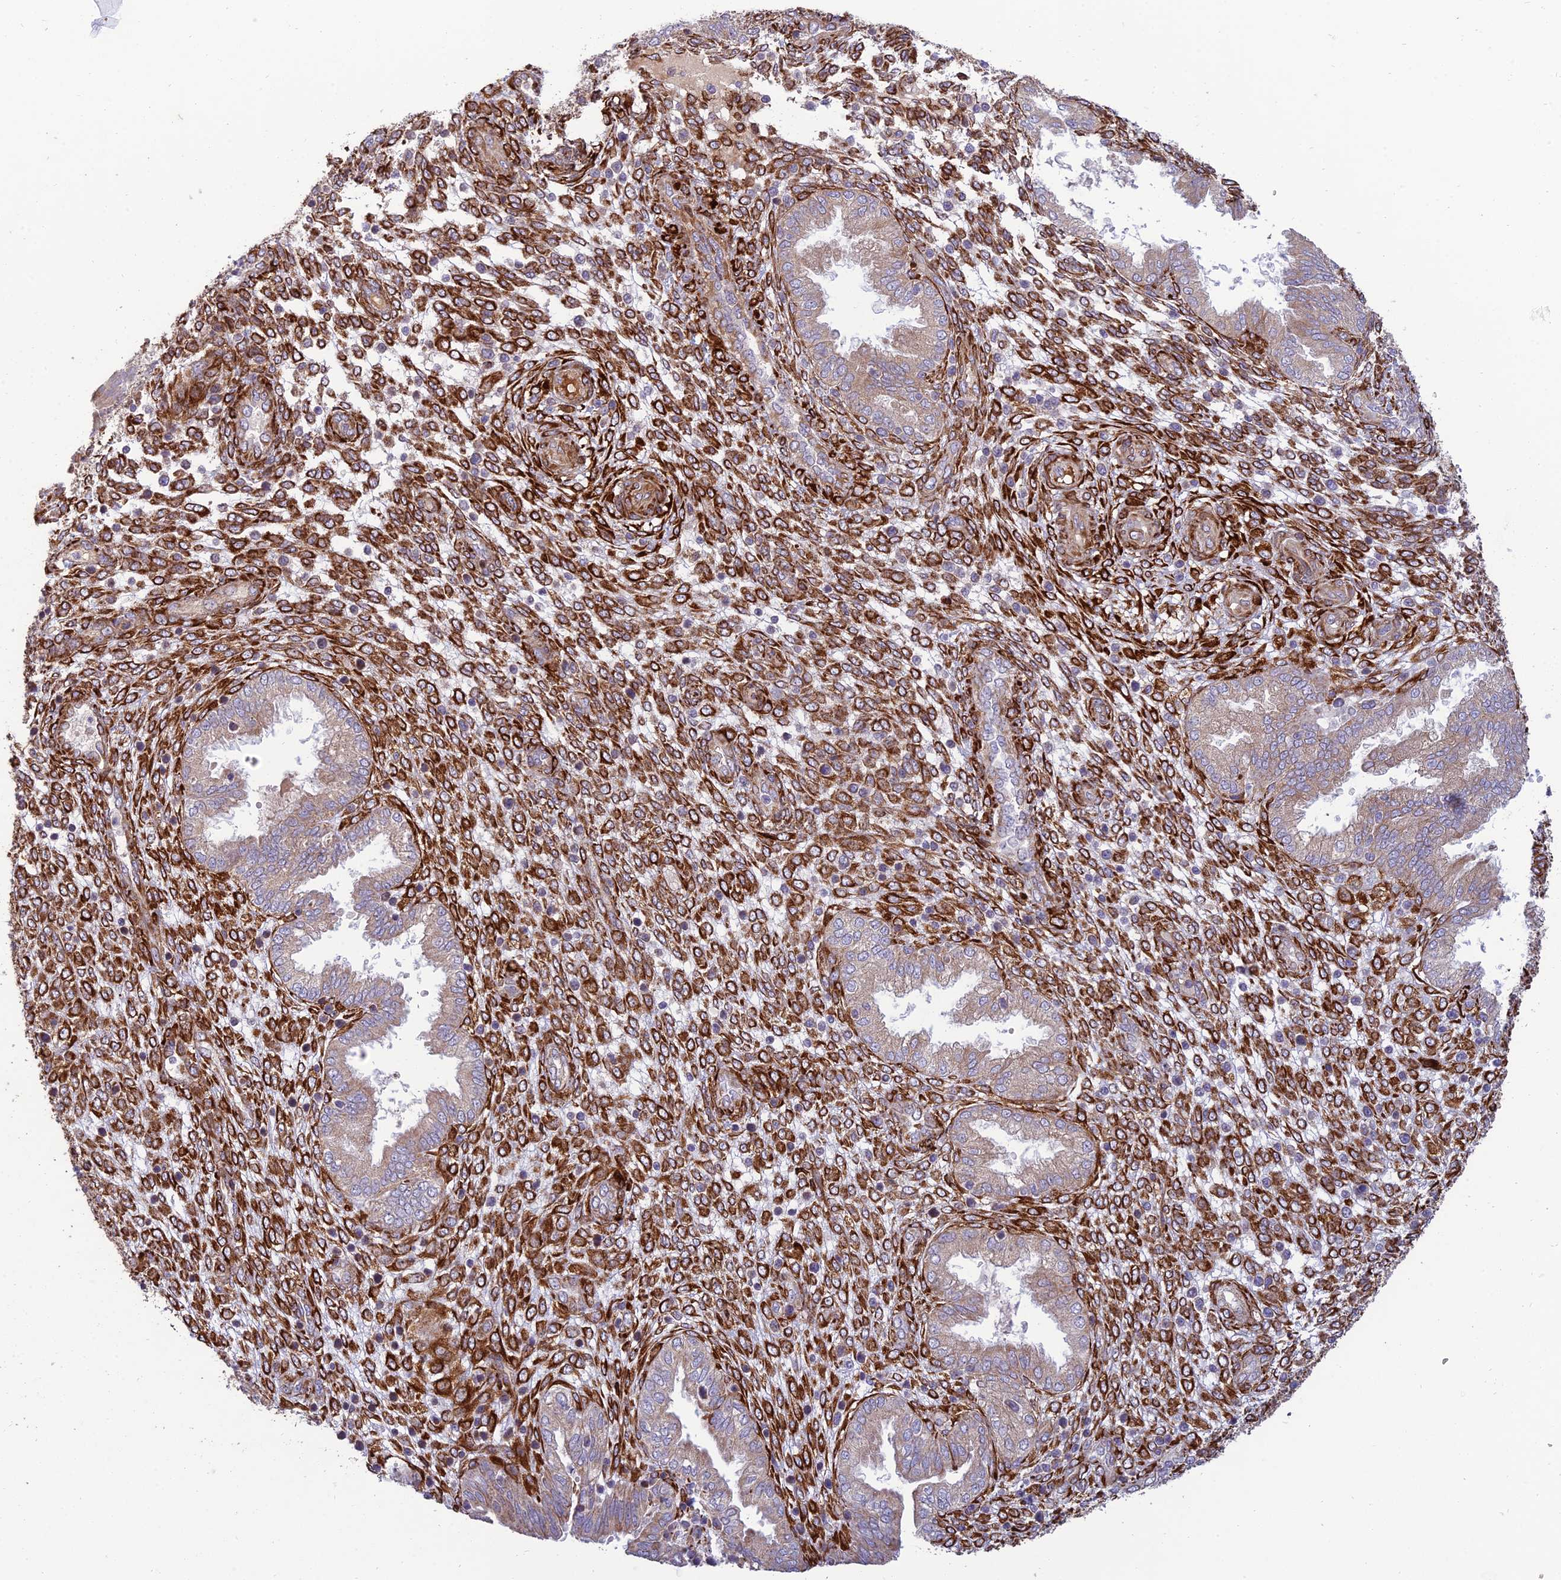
{"staining": {"intensity": "strong", "quantity": ">75%", "location": "cytoplasmic/membranous"}, "tissue": "endometrium", "cell_type": "Cells in endometrial stroma", "image_type": "normal", "snomed": [{"axis": "morphology", "description": "Normal tissue, NOS"}, {"axis": "topography", "description": "Endometrium"}], "caption": "Immunohistochemical staining of normal human endometrium demonstrates strong cytoplasmic/membranous protein positivity in approximately >75% of cells in endometrial stroma.", "gene": "RCN3", "patient": {"sex": "female", "age": 33}}